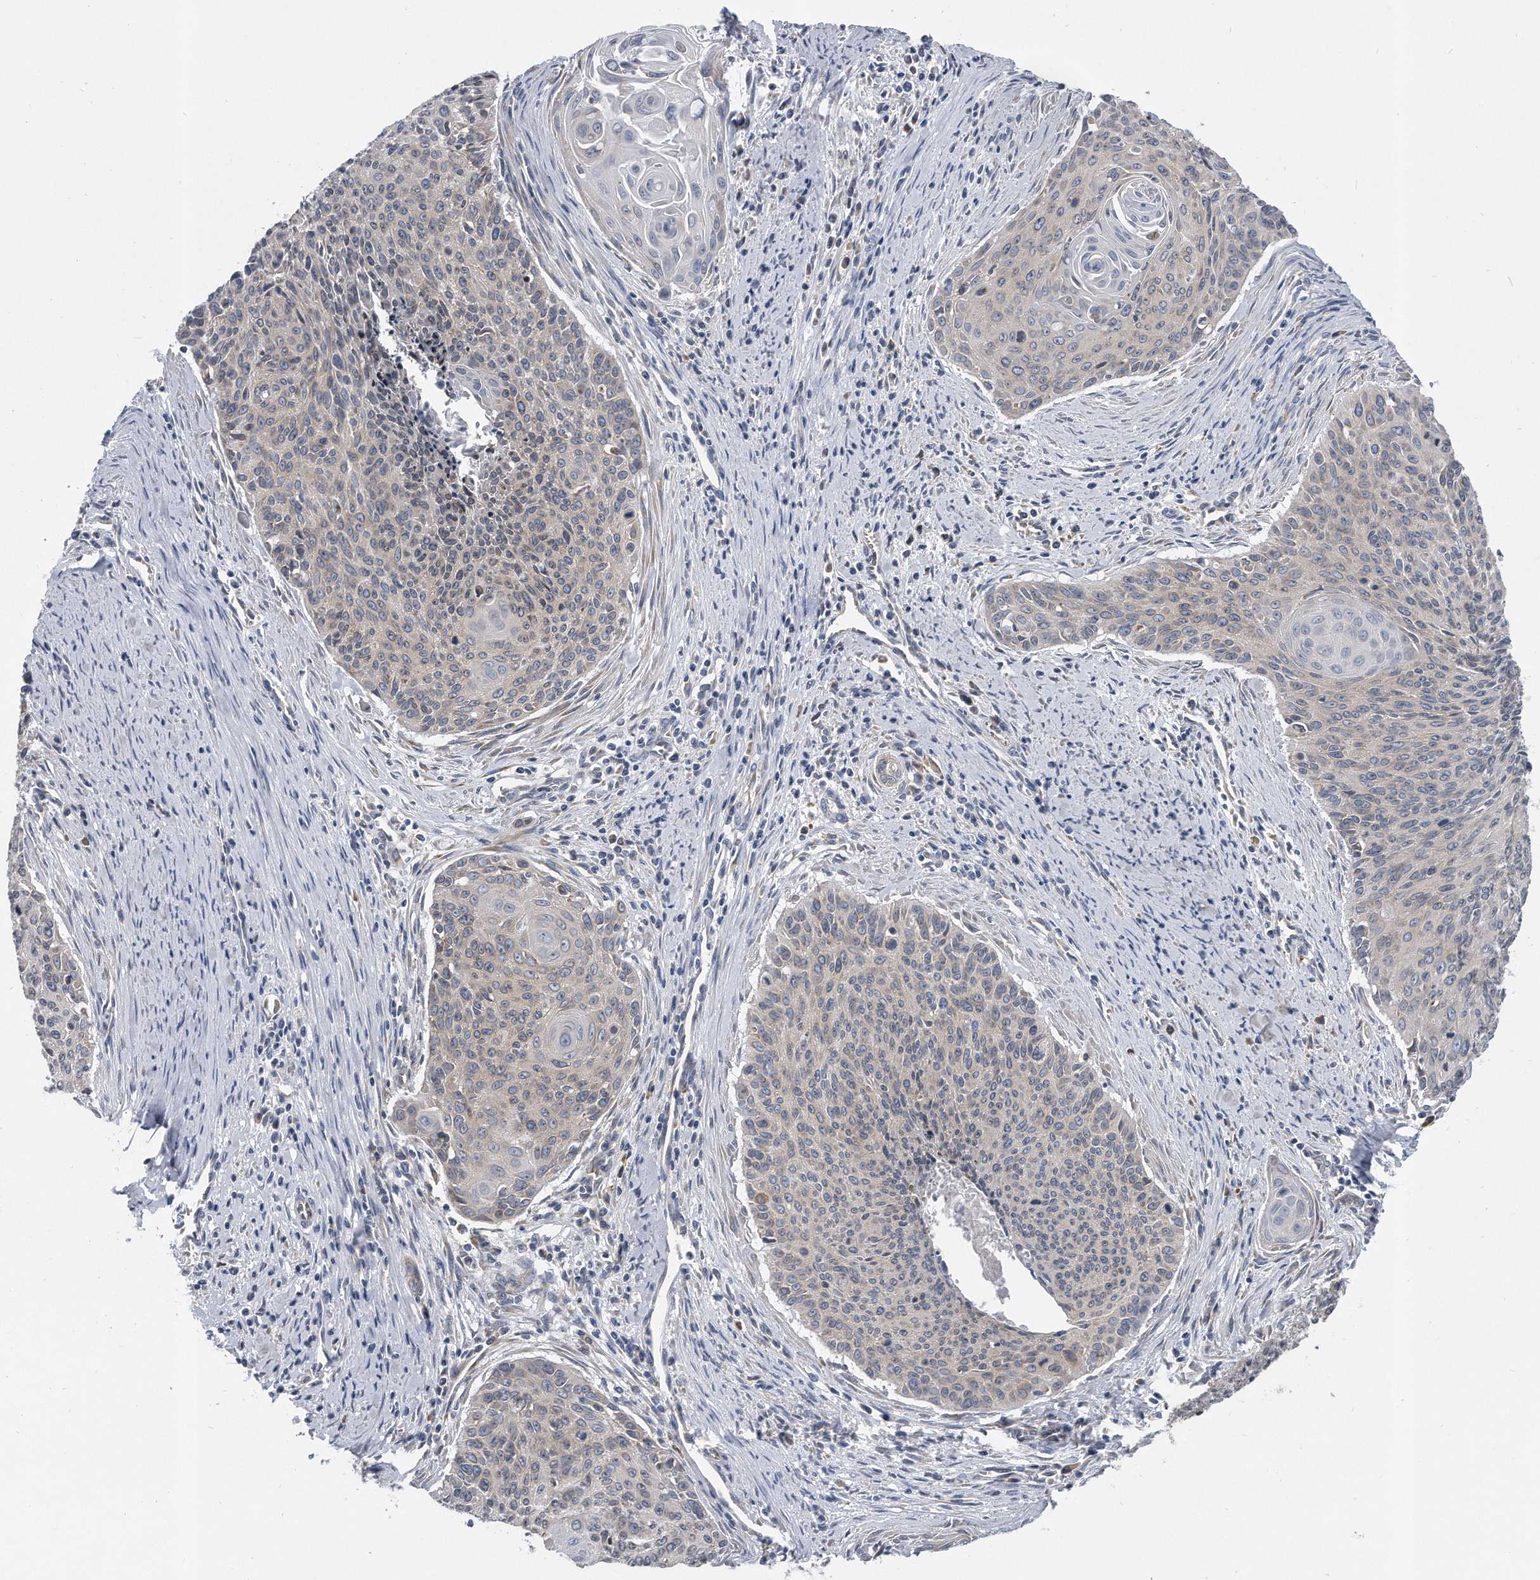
{"staining": {"intensity": "negative", "quantity": "none", "location": "none"}, "tissue": "cervical cancer", "cell_type": "Tumor cells", "image_type": "cancer", "snomed": [{"axis": "morphology", "description": "Squamous cell carcinoma, NOS"}, {"axis": "topography", "description": "Cervix"}], "caption": "Tumor cells show no significant protein positivity in squamous cell carcinoma (cervical). Brightfield microscopy of immunohistochemistry (IHC) stained with DAB (brown) and hematoxylin (blue), captured at high magnification.", "gene": "CCDC47", "patient": {"sex": "female", "age": 55}}